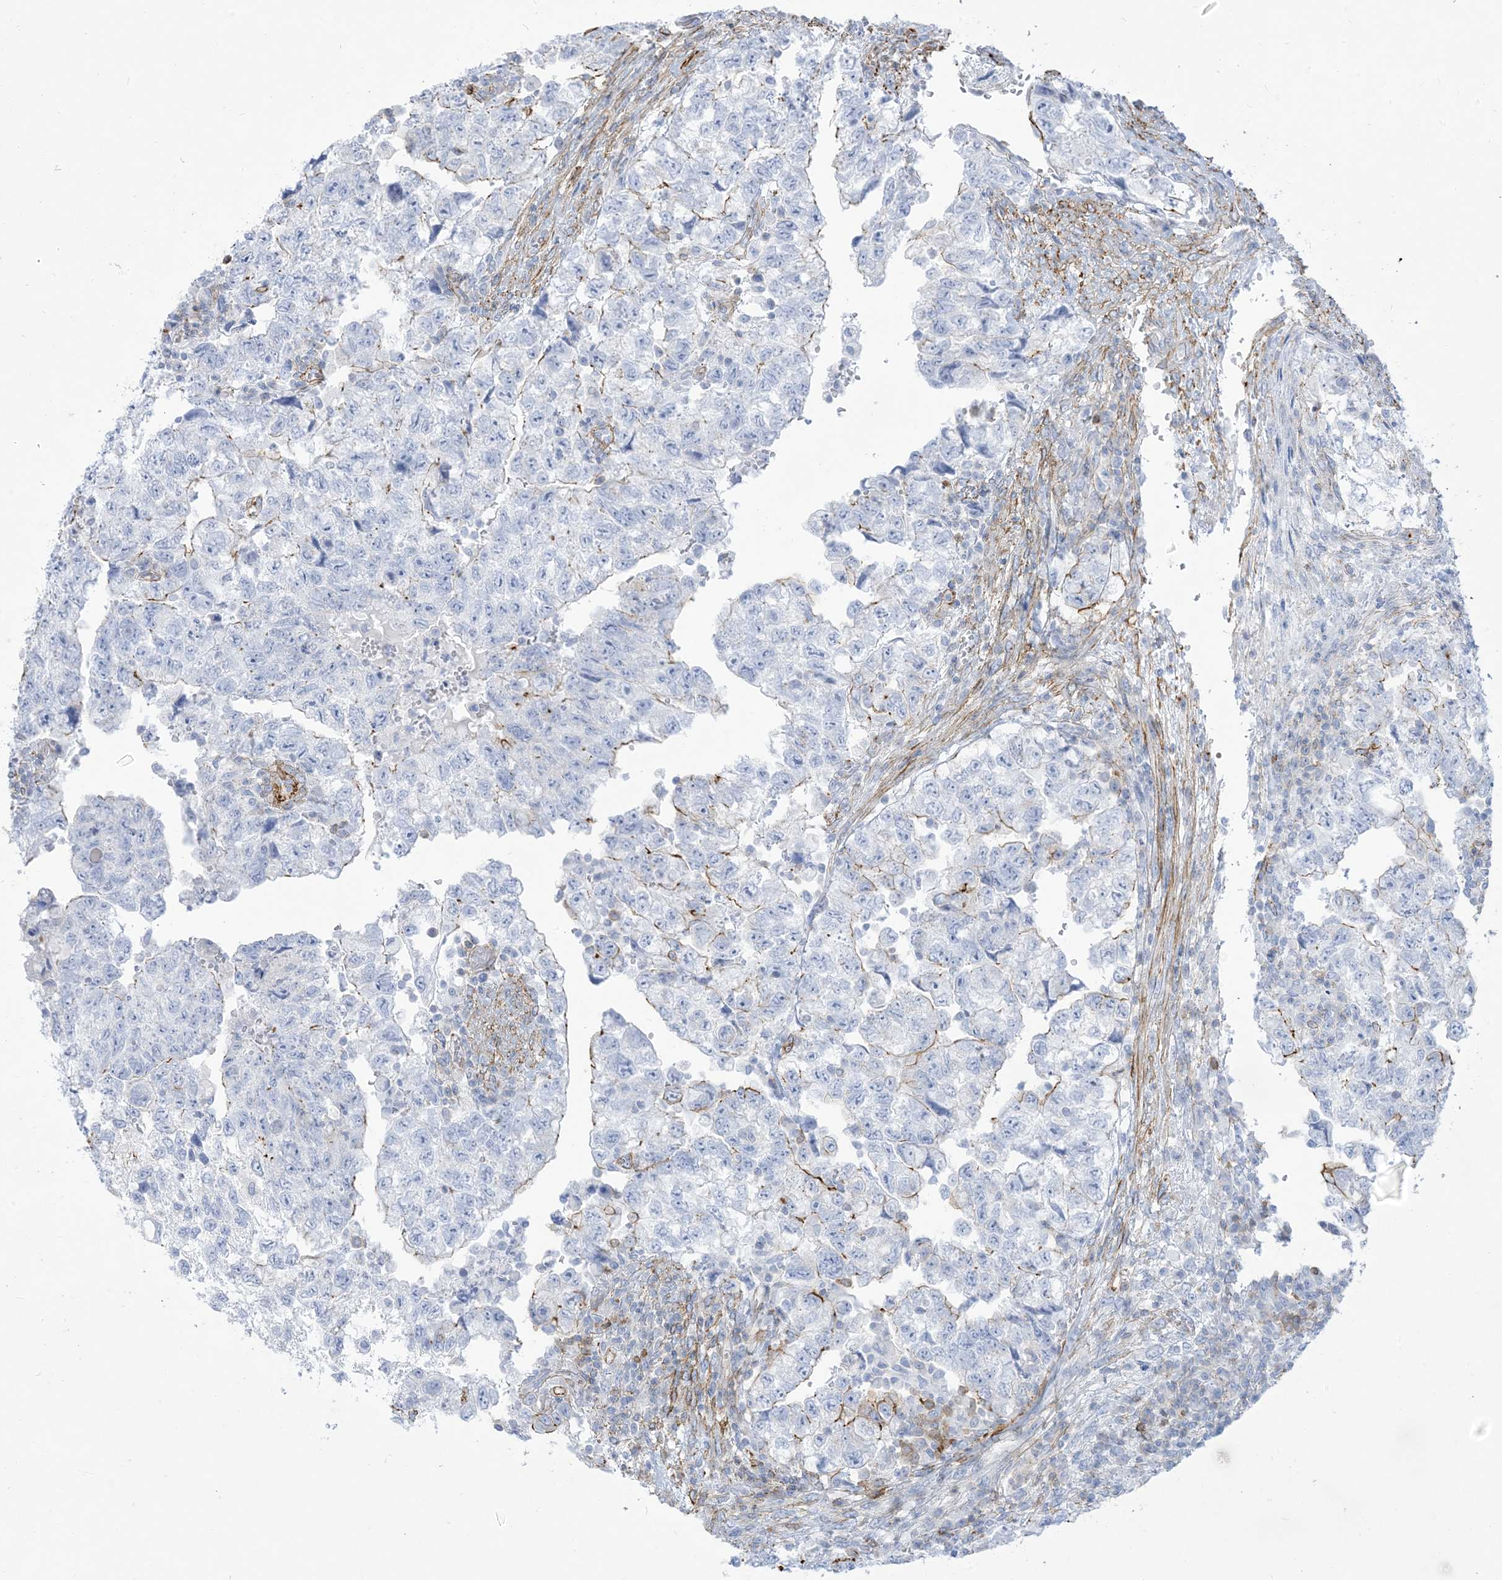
{"staining": {"intensity": "negative", "quantity": "none", "location": "none"}, "tissue": "testis cancer", "cell_type": "Tumor cells", "image_type": "cancer", "snomed": [{"axis": "morphology", "description": "Carcinoma, Embryonal, NOS"}, {"axis": "topography", "description": "Testis"}], "caption": "Tumor cells are negative for brown protein staining in embryonal carcinoma (testis).", "gene": "B3GNT7", "patient": {"sex": "male", "age": 36}}